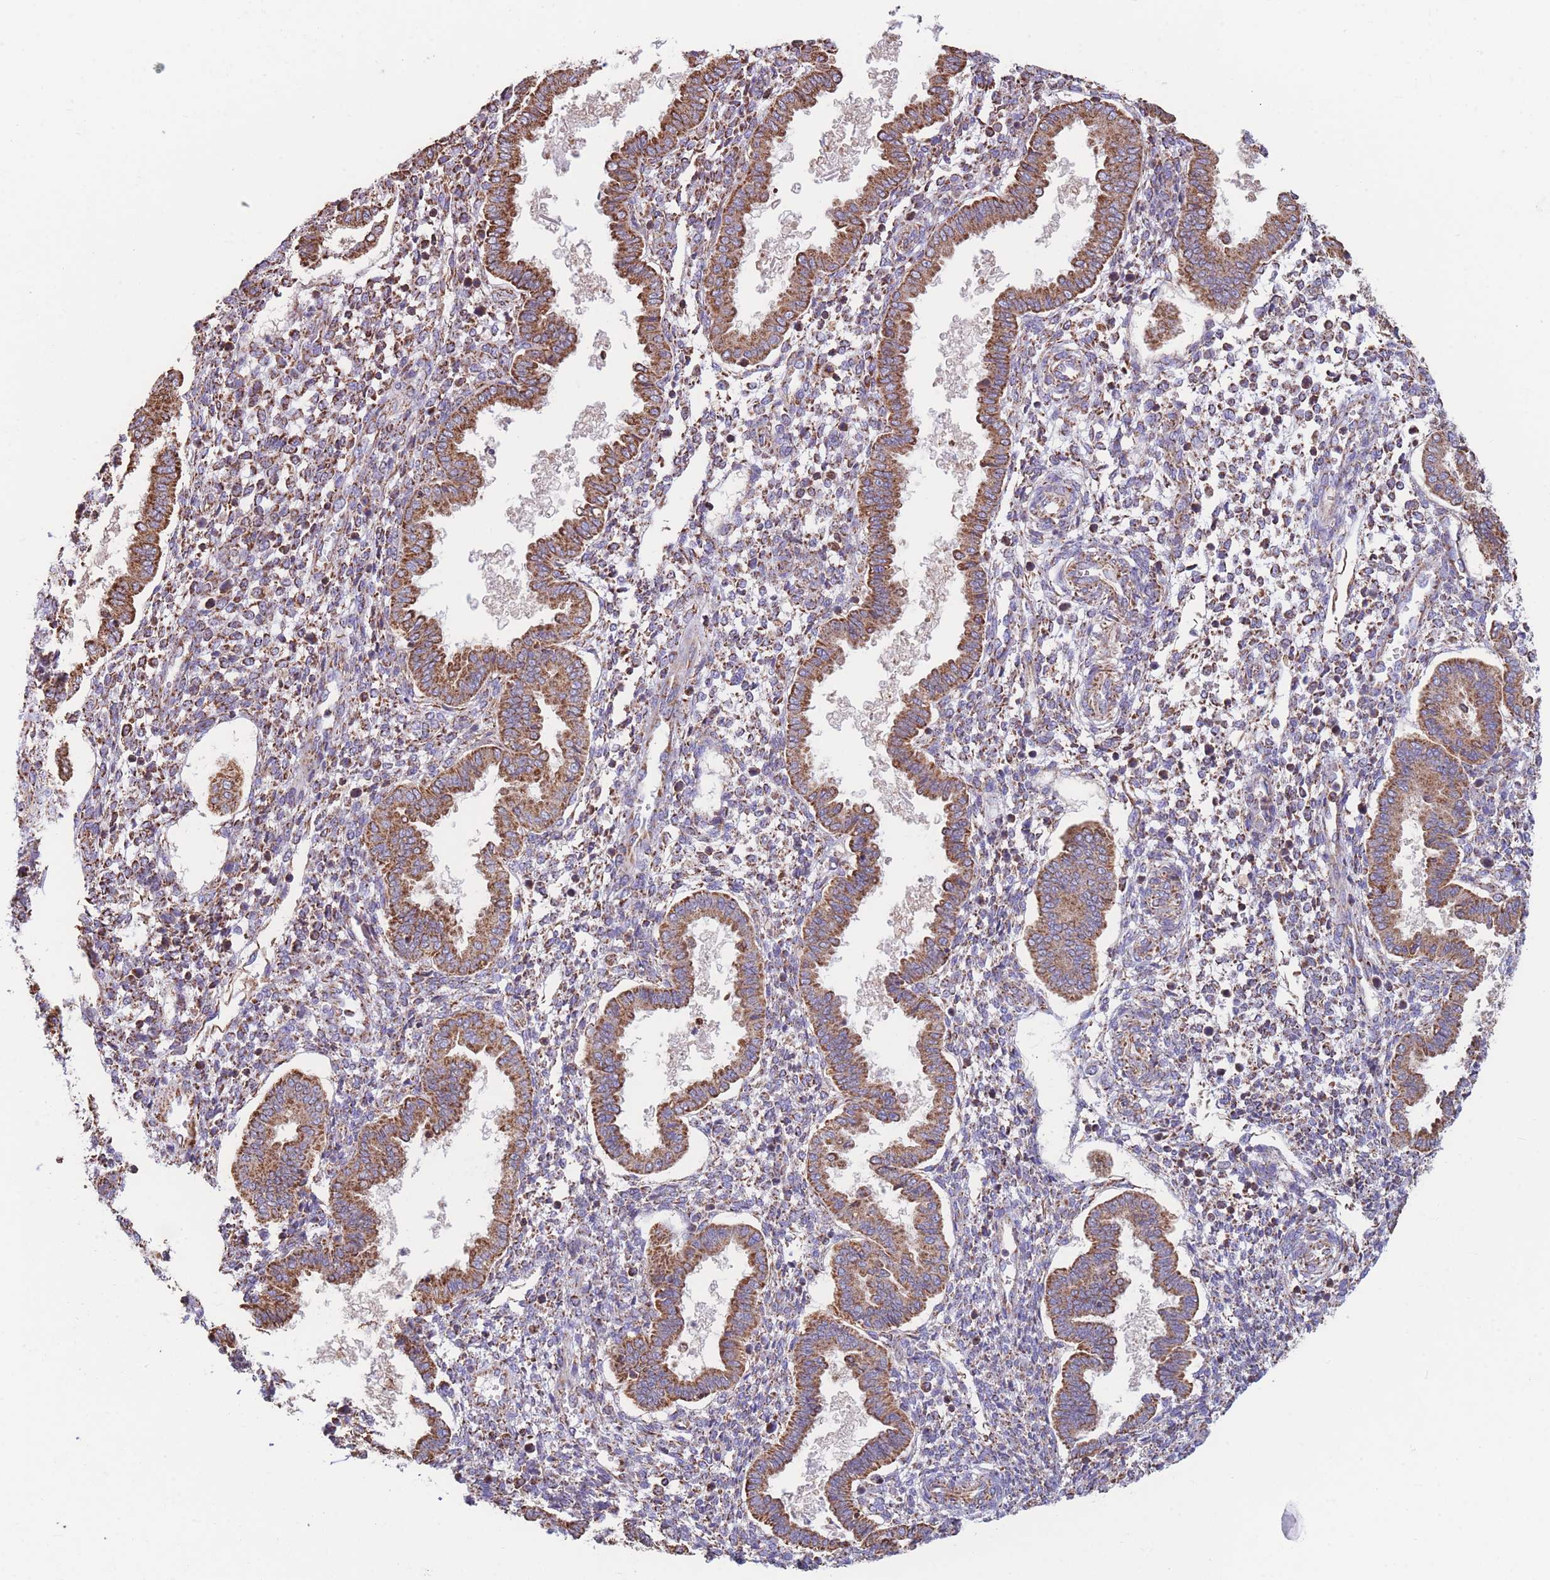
{"staining": {"intensity": "moderate", "quantity": ">75%", "location": "cytoplasmic/membranous"}, "tissue": "endometrium", "cell_type": "Cells in endometrial stroma", "image_type": "normal", "snomed": [{"axis": "morphology", "description": "Normal tissue, NOS"}, {"axis": "topography", "description": "Endometrium"}], "caption": "Endometrium stained for a protein (brown) demonstrates moderate cytoplasmic/membranous positive staining in approximately >75% of cells in endometrial stroma.", "gene": "FKBP8", "patient": {"sex": "female", "age": 24}}